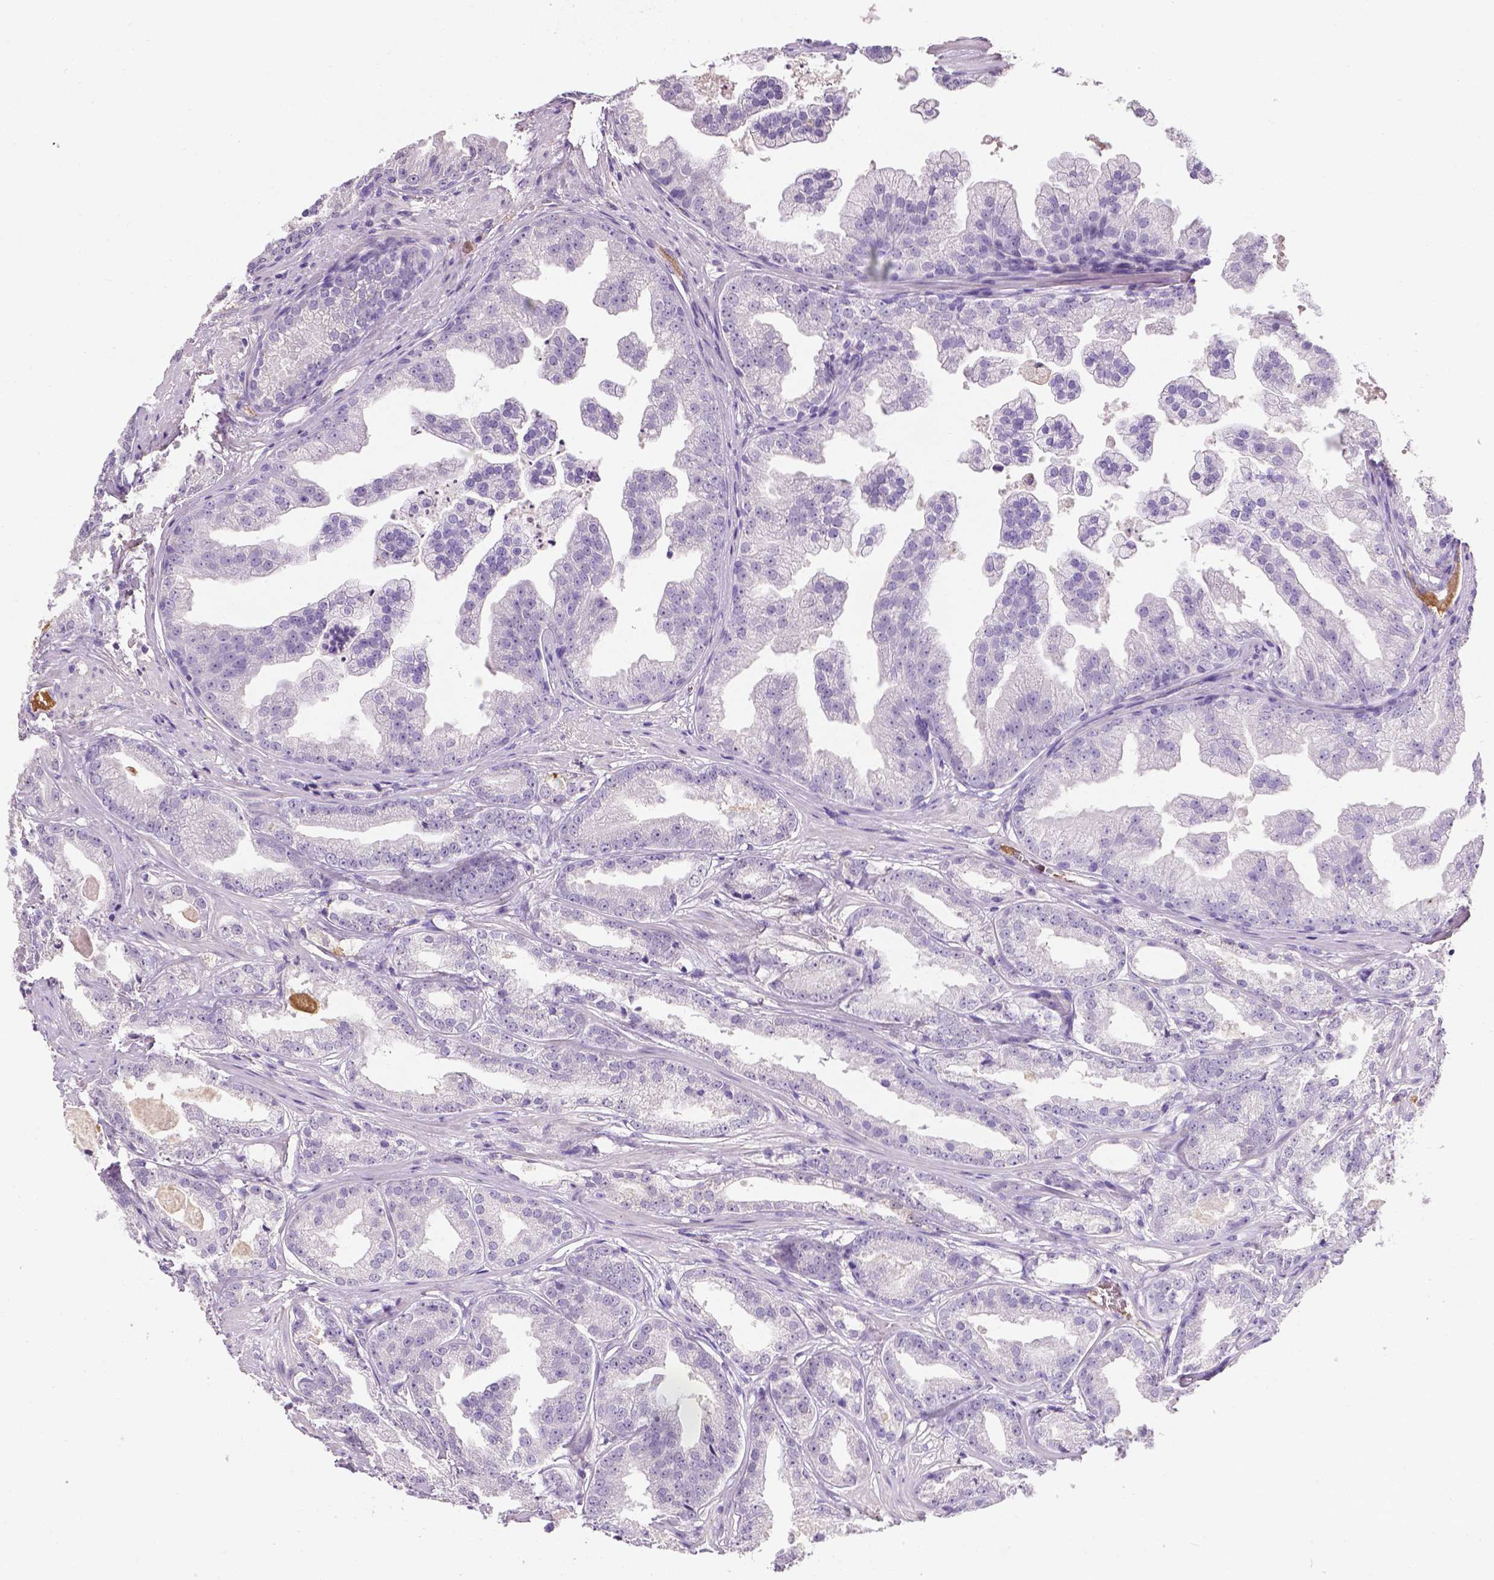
{"staining": {"intensity": "negative", "quantity": "none", "location": "none"}, "tissue": "prostate cancer", "cell_type": "Tumor cells", "image_type": "cancer", "snomed": [{"axis": "morphology", "description": "Adenocarcinoma, Low grade"}, {"axis": "topography", "description": "Prostate"}], "caption": "A histopathology image of prostate cancer (low-grade adenocarcinoma) stained for a protein reveals no brown staining in tumor cells.", "gene": "APOE", "patient": {"sex": "male", "age": 65}}